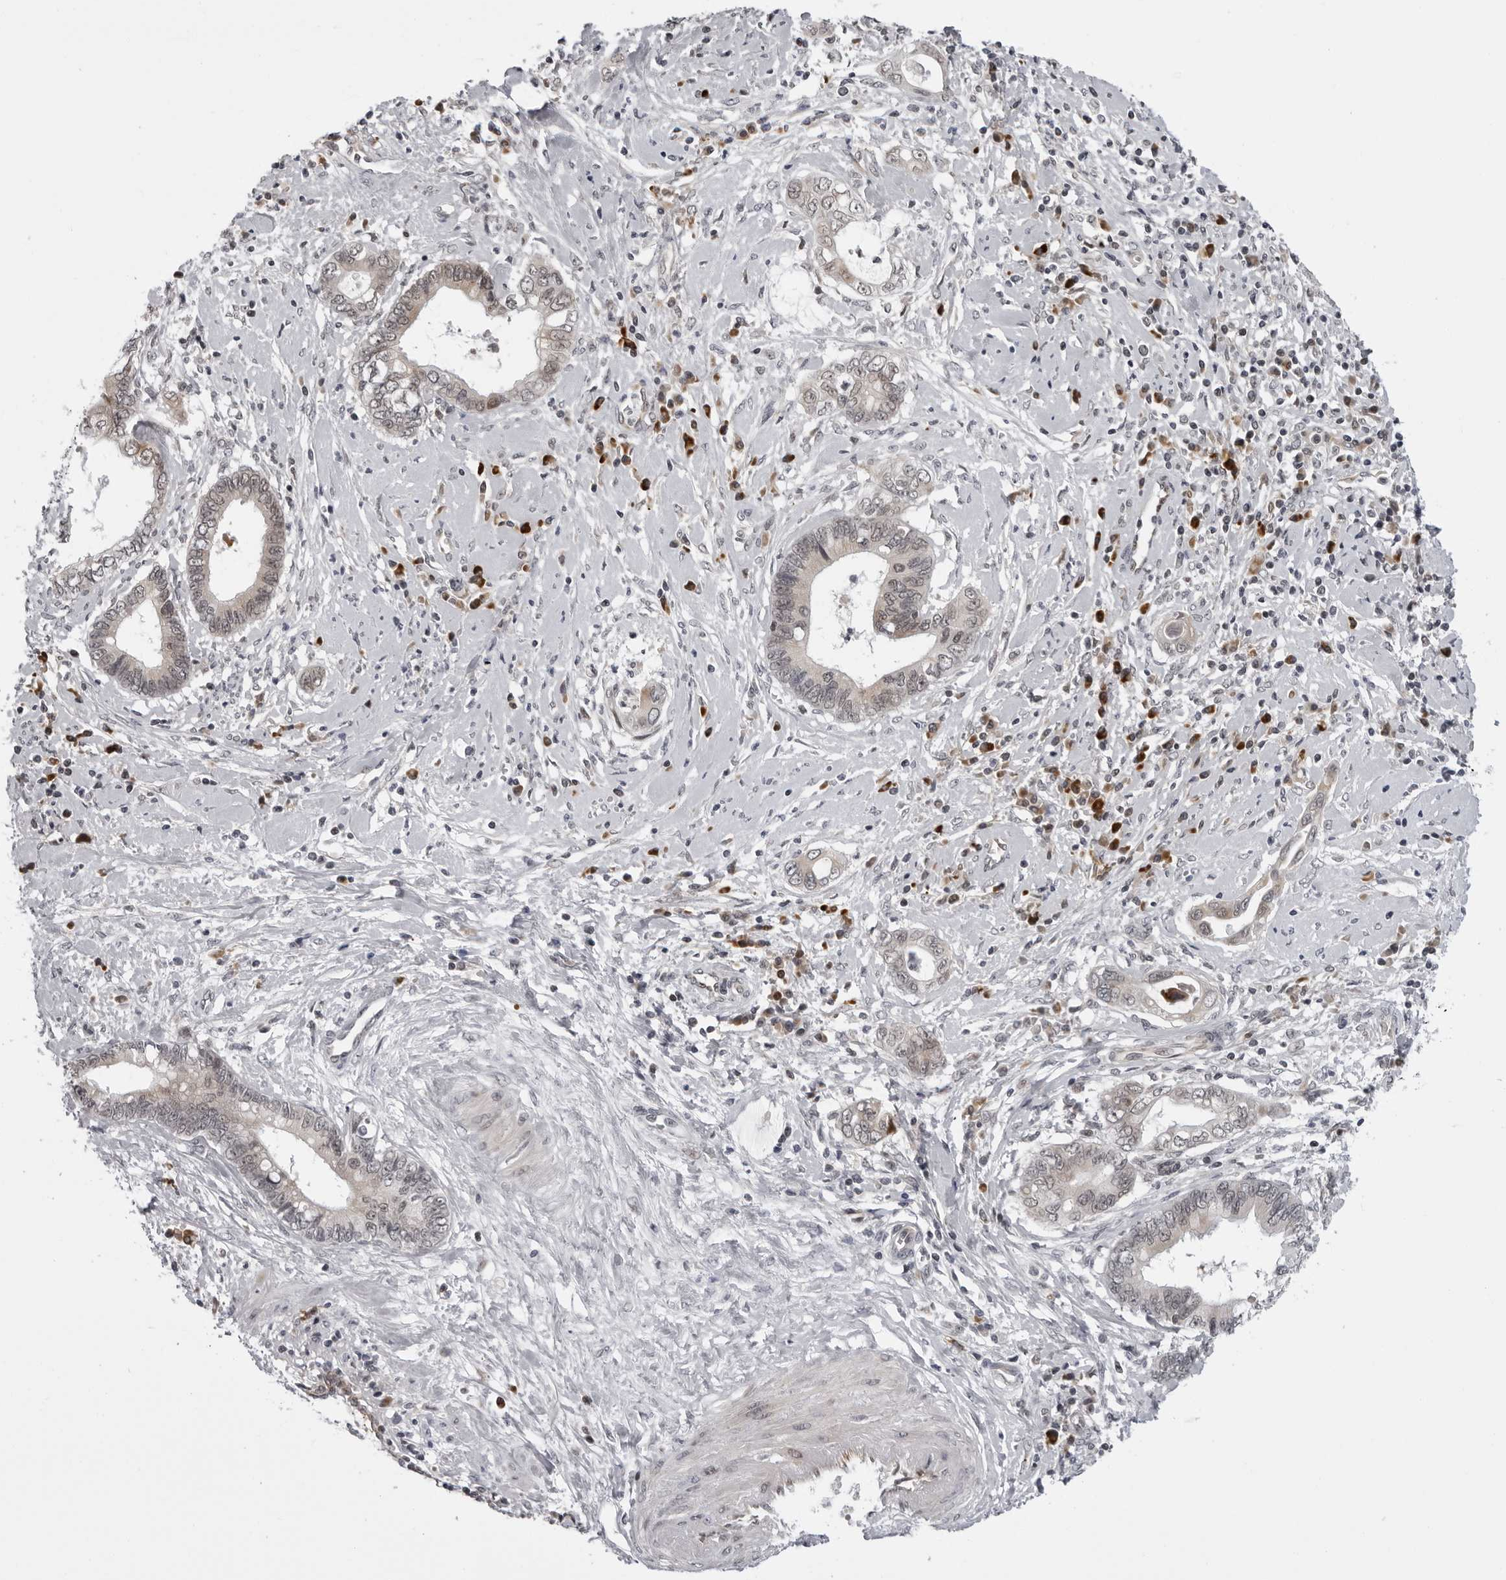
{"staining": {"intensity": "negative", "quantity": "none", "location": "none"}, "tissue": "cervical cancer", "cell_type": "Tumor cells", "image_type": "cancer", "snomed": [{"axis": "morphology", "description": "Adenocarcinoma, NOS"}, {"axis": "topography", "description": "Cervix"}], "caption": "DAB (3,3'-diaminobenzidine) immunohistochemical staining of cervical cancer (adenocarcinoma) reveals no significant positivity in tumor cells. Nuclei are stained in blue.", "gene": "GCSAML", "patient": {"sex": "female", "age": 44}}